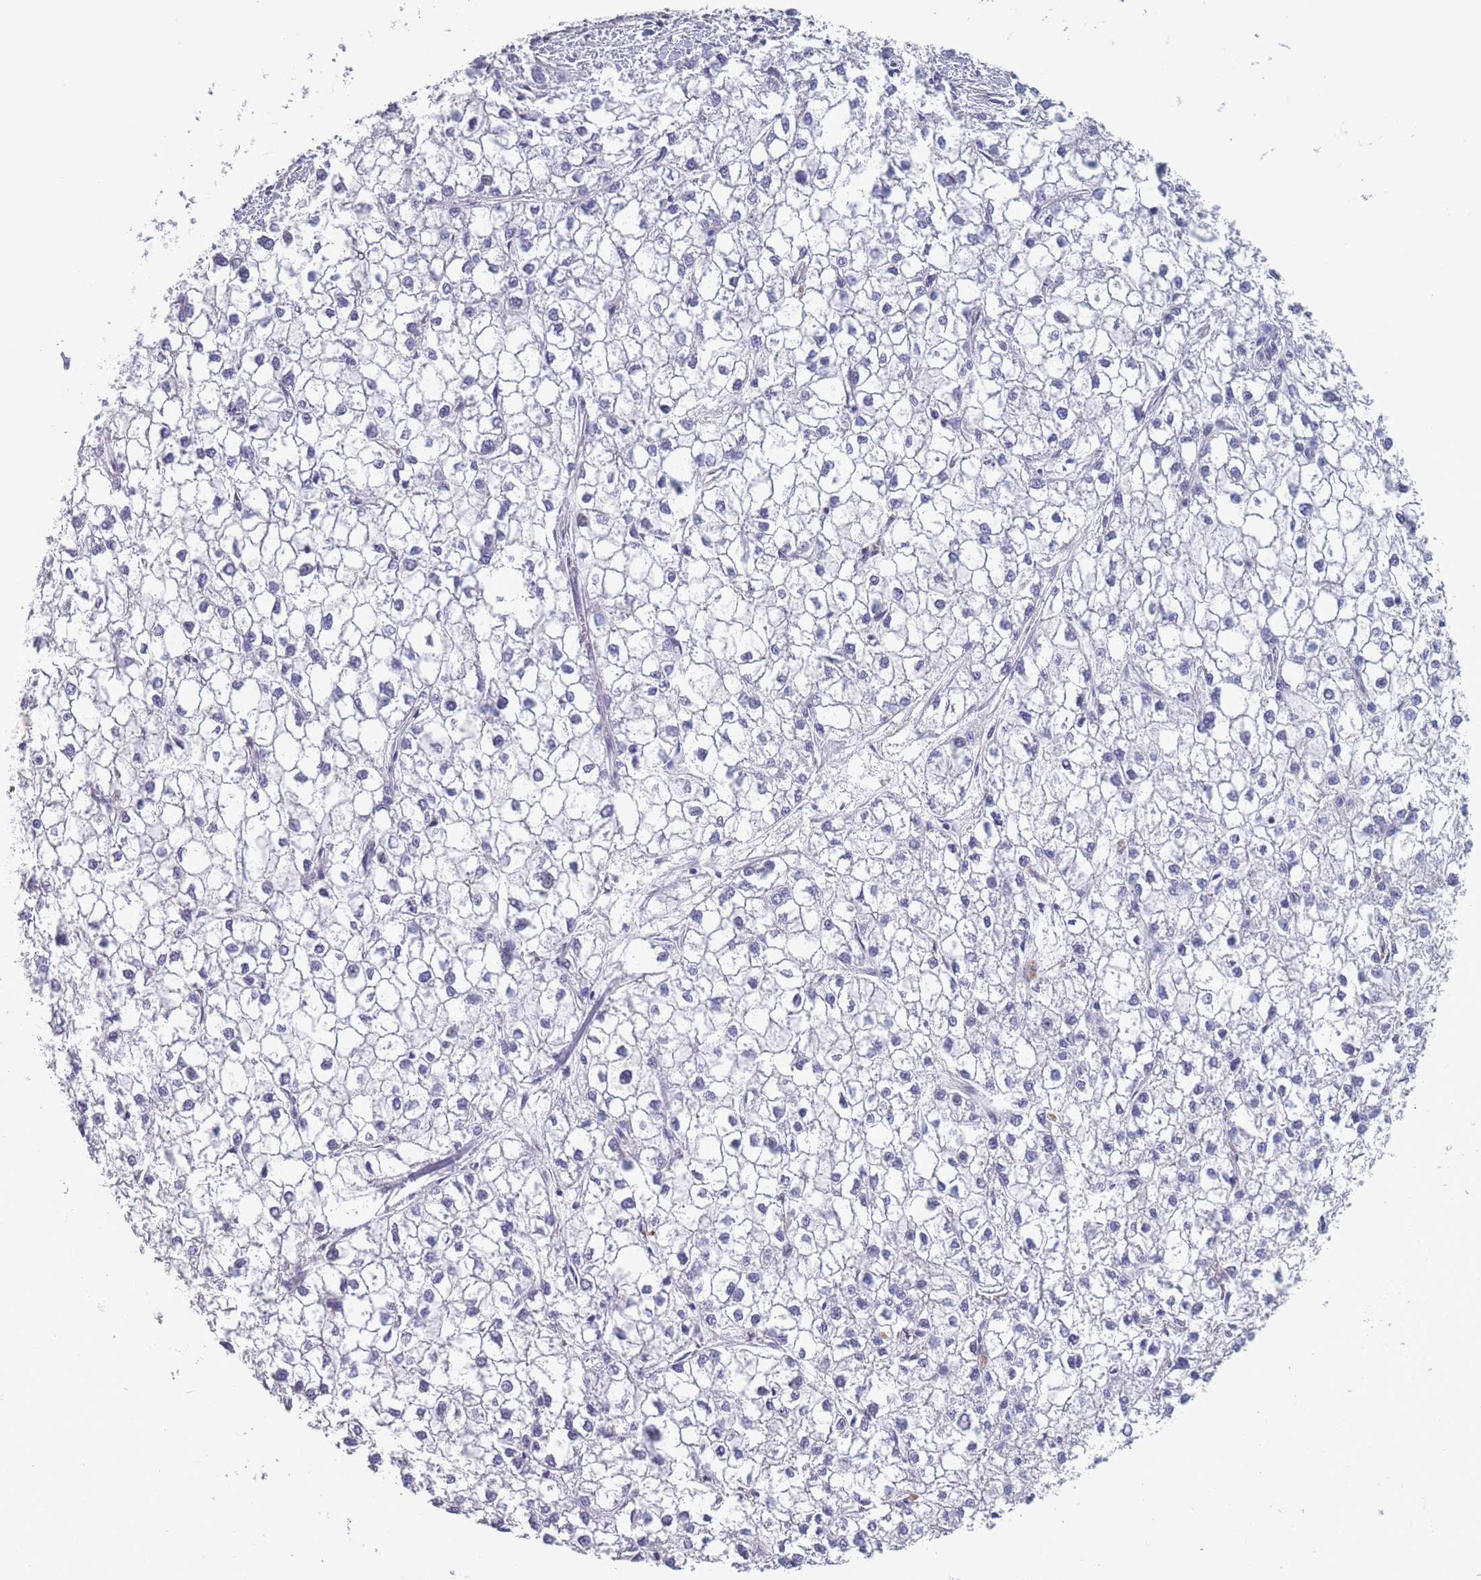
{"staining": {"intensity": "negative", "quantity": "none", "location": "none"}, "tissue": "liver cancer", "cell_type": "Tumor cells", "image_type": "cancer", "snomed": [{"axis": "morphology", "description": "Carcinoma, Hepatocellular, NOS"}, {"axis": "topography", "description": "Liver"}], "caption": "Liver hepatocellular carcinoma was stained to show a protein in brown. There is no significant staining in tumor cells.", "gene": "OR4C5", "patient": {"sex": "female", "age": 43}}